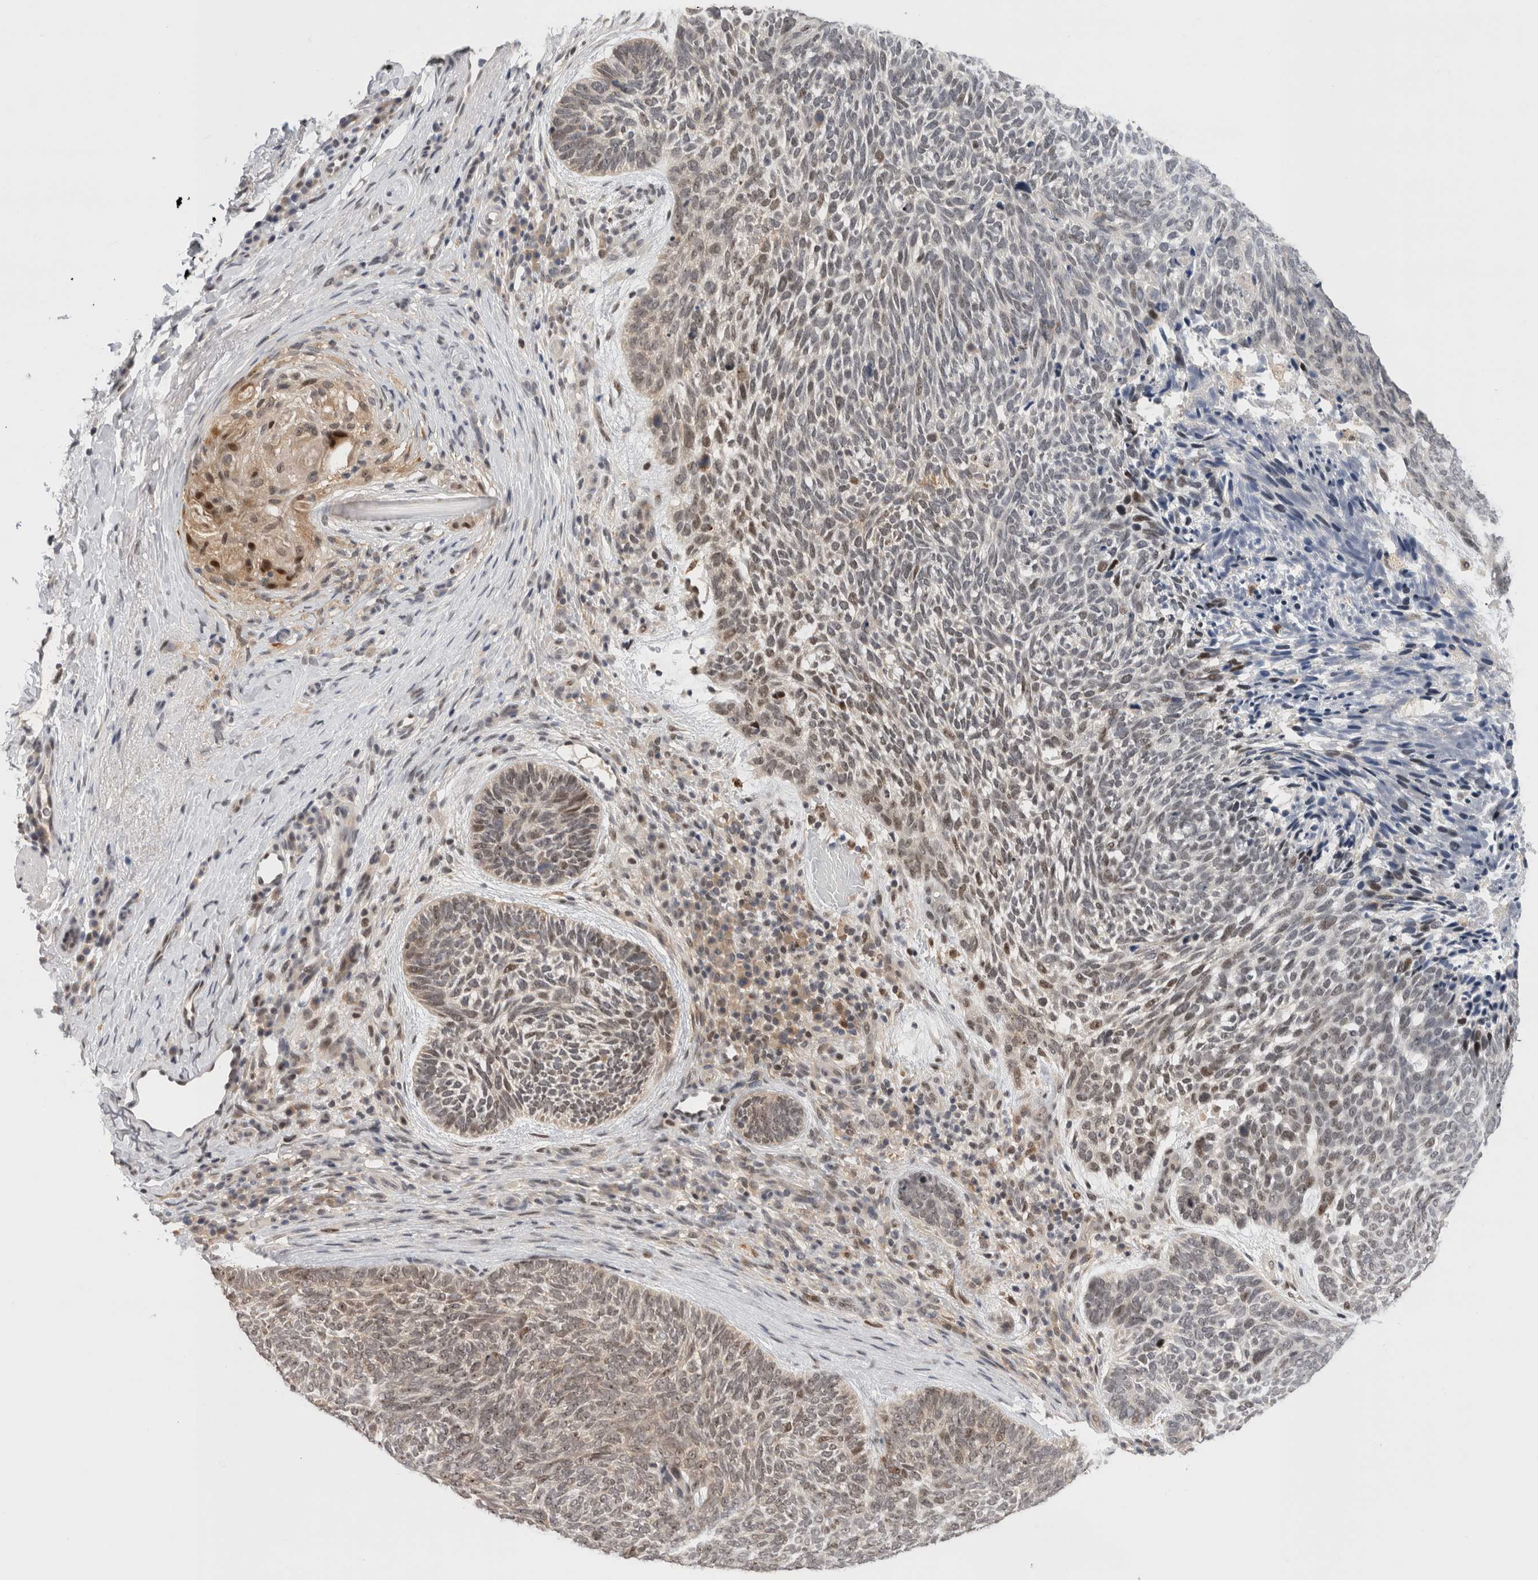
{"staining": {"intensity": "weak", "quantity": "25%-75%", "location": "nuclear"}, "tissue": "skin cancer", "cell_type": "Tumor cells", "image_type": "cancer", "snomed": [{"axis": "morphology", "description": "Basal cell carcinoma"}, {"axis": "topography", "description": "Skin"}], "caption": "A high-resolution histopathology image shows immunohistochemistry staining of skin basal cell carcinoma, which reveals weak nuclear positivity in about 25%-75% of tumor cells.", "gene": "ZNF521", "patient": {"sex": "female", "age": 85}}